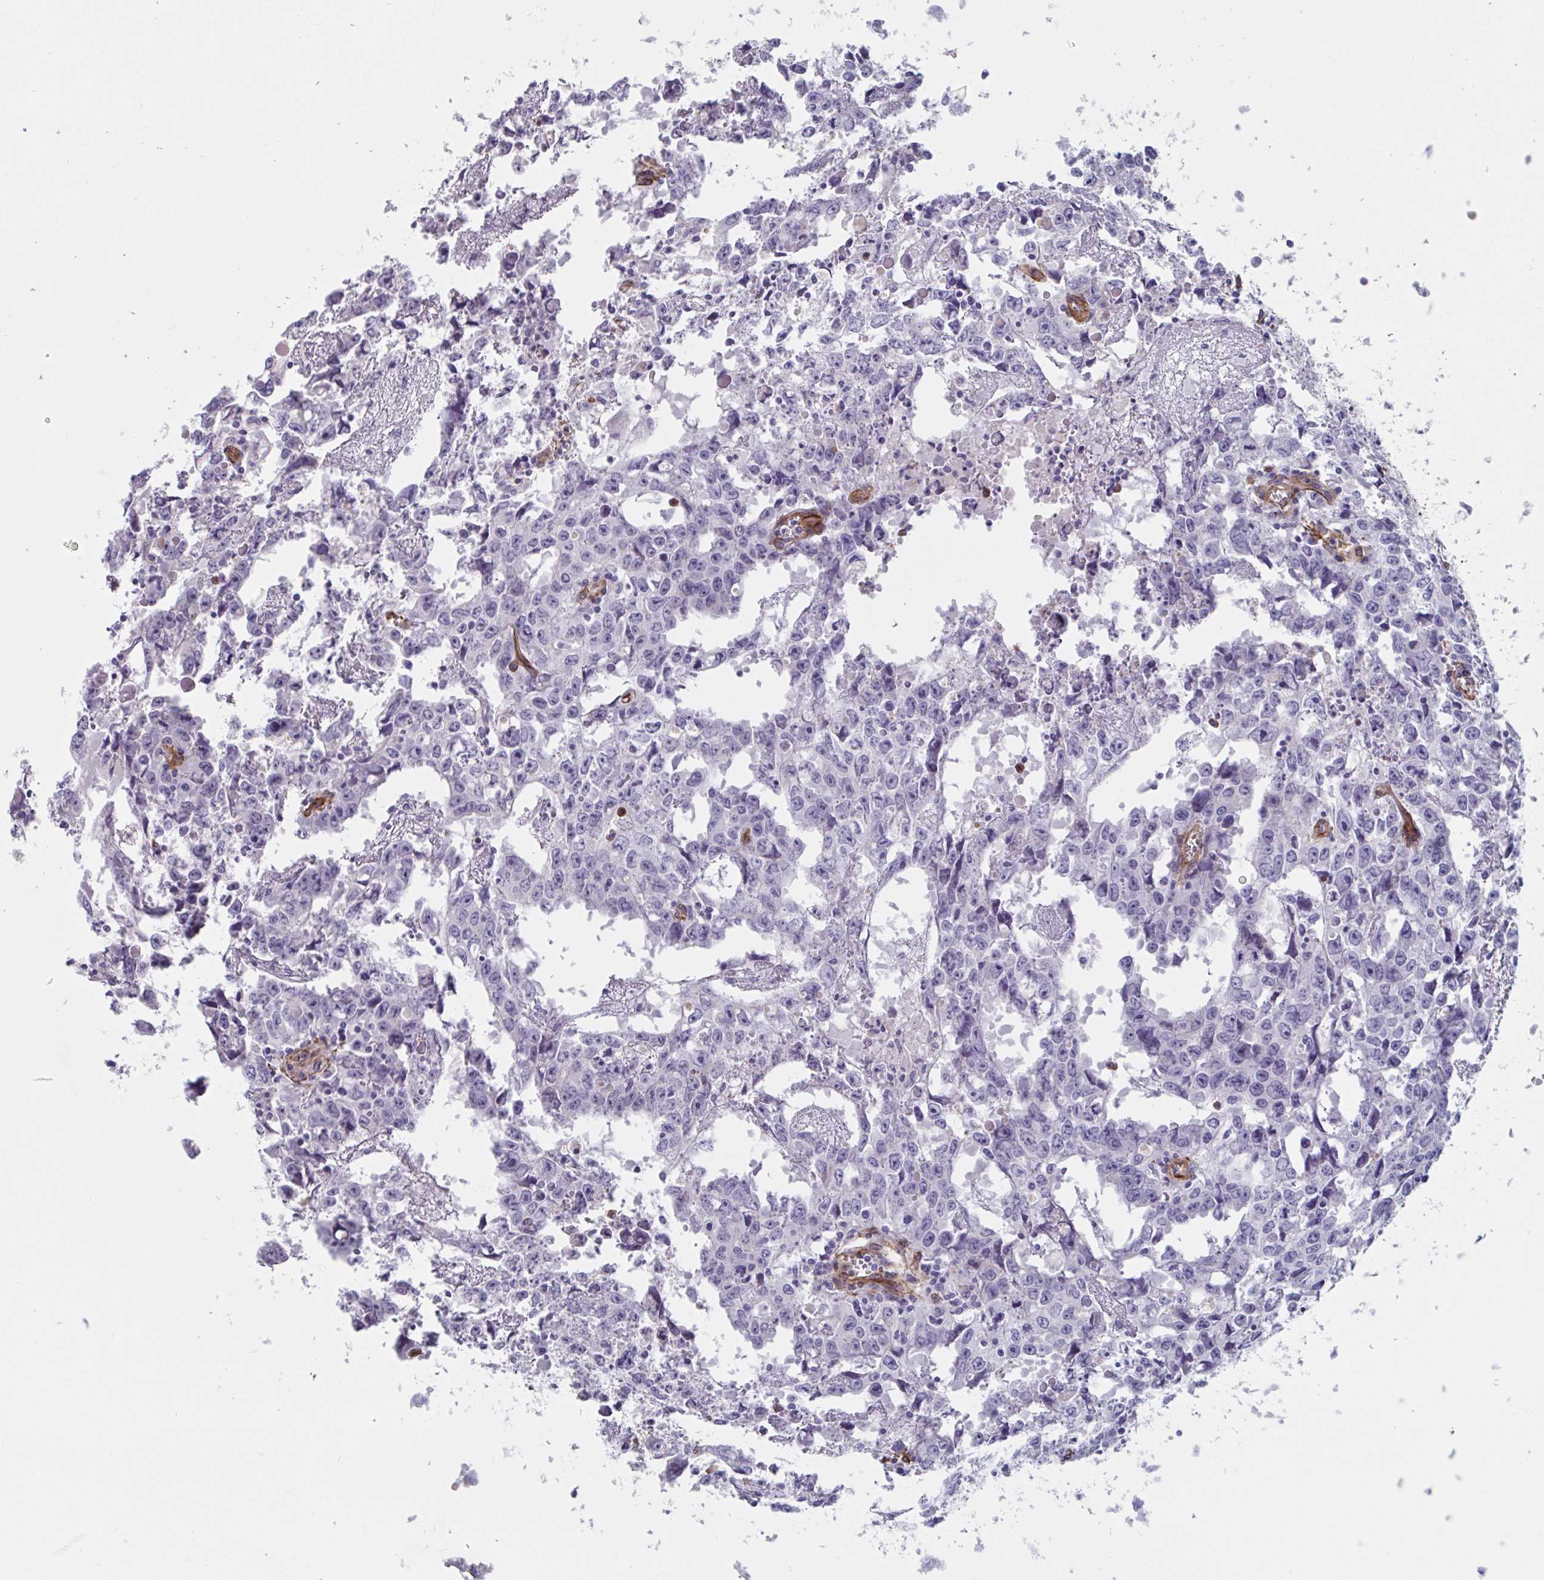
{"staining": {"intensity": "negative", "quantity": "none", "location": "none"}, "tissue": "testis cancer", "cell_type": "Tumor cells", "image_type": "cancer", "snomed": [{"axis": "morphology", "description": "Carcinoma, Embryonal, NOS"}, {"axis": "topography", "description": "Testis"}], "caption": "This image is of testis embryonal carcinoma stained with IHC to label a protein in brown with the nuclei are counter-stained blue. There is no expression in tumor cells. The staining is performed using DAB brown chromogen with nuclei counter-stained in using hematoxylin.", "gene": "CITED4", "patient": {"sex": "male", "age": 22}}